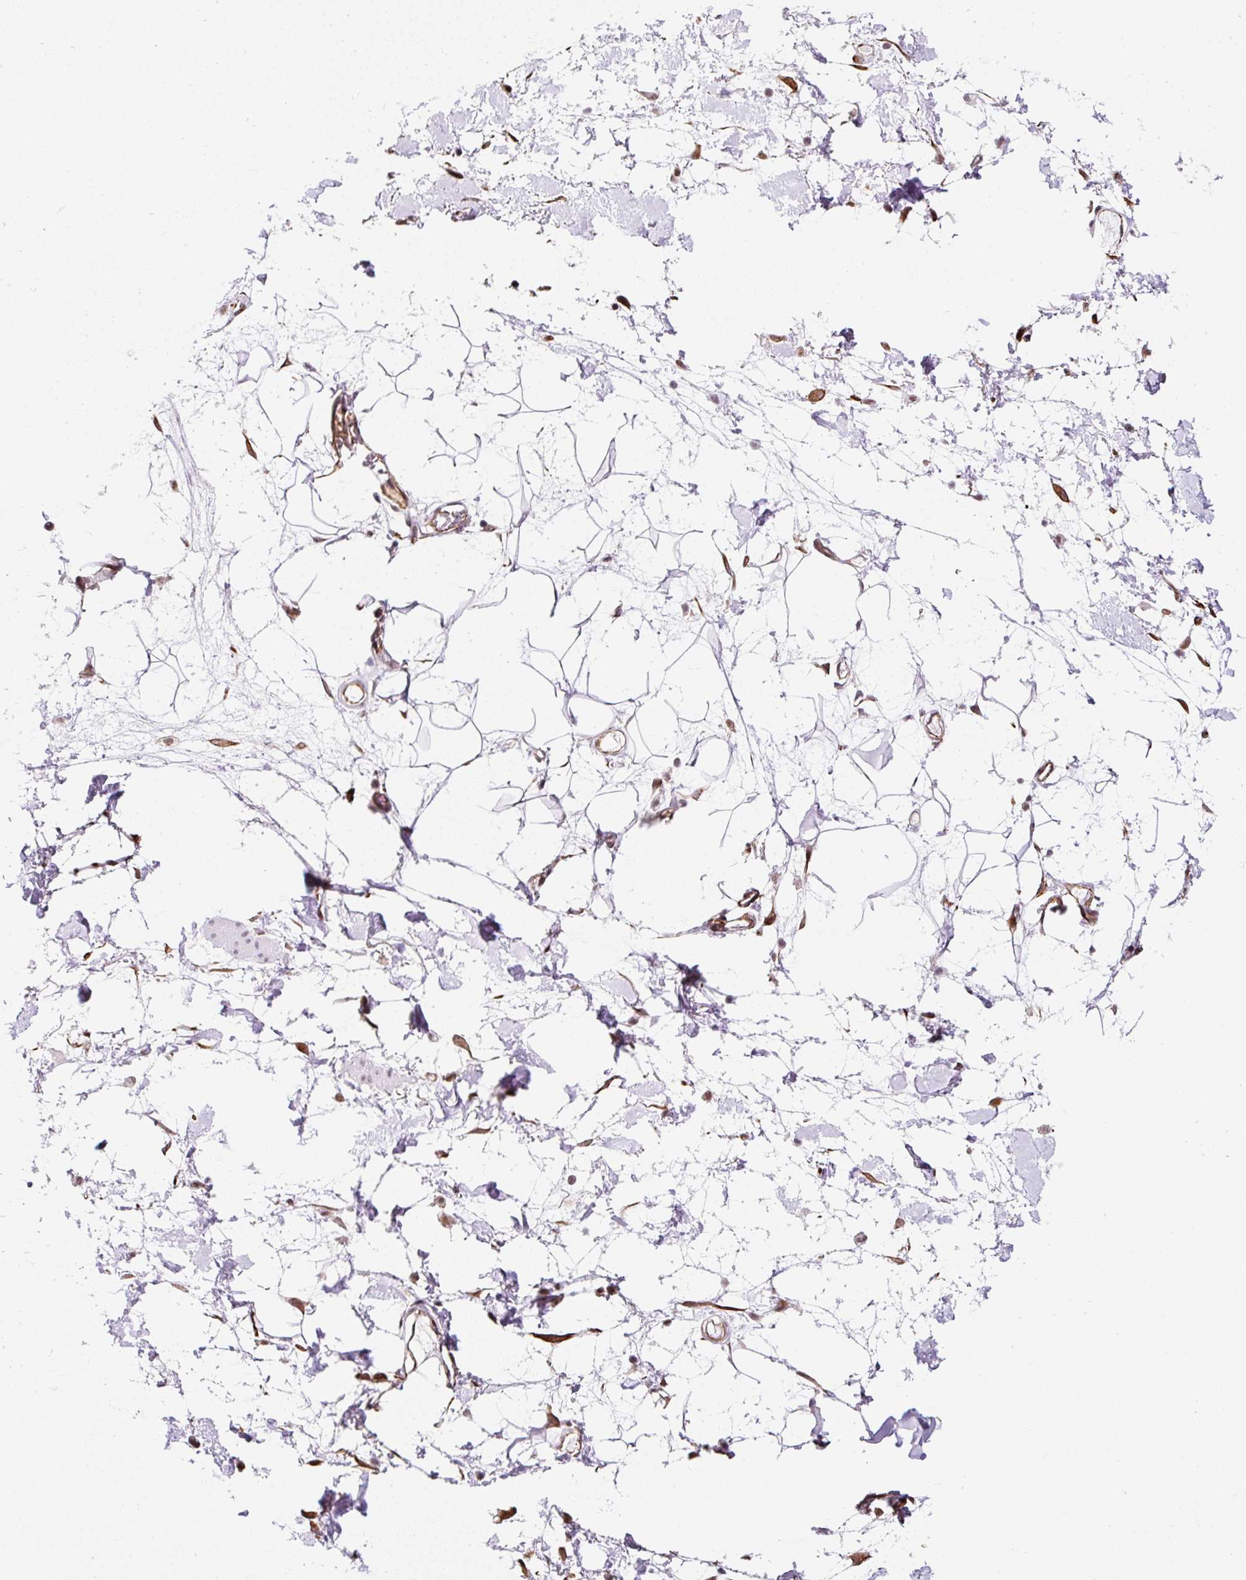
{"staining": {"intensity": "negative", "quantity": "none", "location": "none"}, "tissue": "adipose tissue", "cell_type": "Adipocytes", "image_type": "normal", "snomed": [{"axis": "morphology", "description": "Normal tissue, NOS"}, {"axis": "topography", "description": "Vulva"}, {"axis": "topography", "description": "Peripheral nerve tissue"}], "caption": "DAB (3,3'-diaminobenzidine) immunohistochemical staining of normal human adipose tissue demonstrates no significant positivity in adipocytes. (DAB (3,3'-diaminobenzidine) immunohistochemistry (IHC) with hematoxylin counter stain).", "gene": "FMC1", "patient": {"sex": "female", "age": 68}}